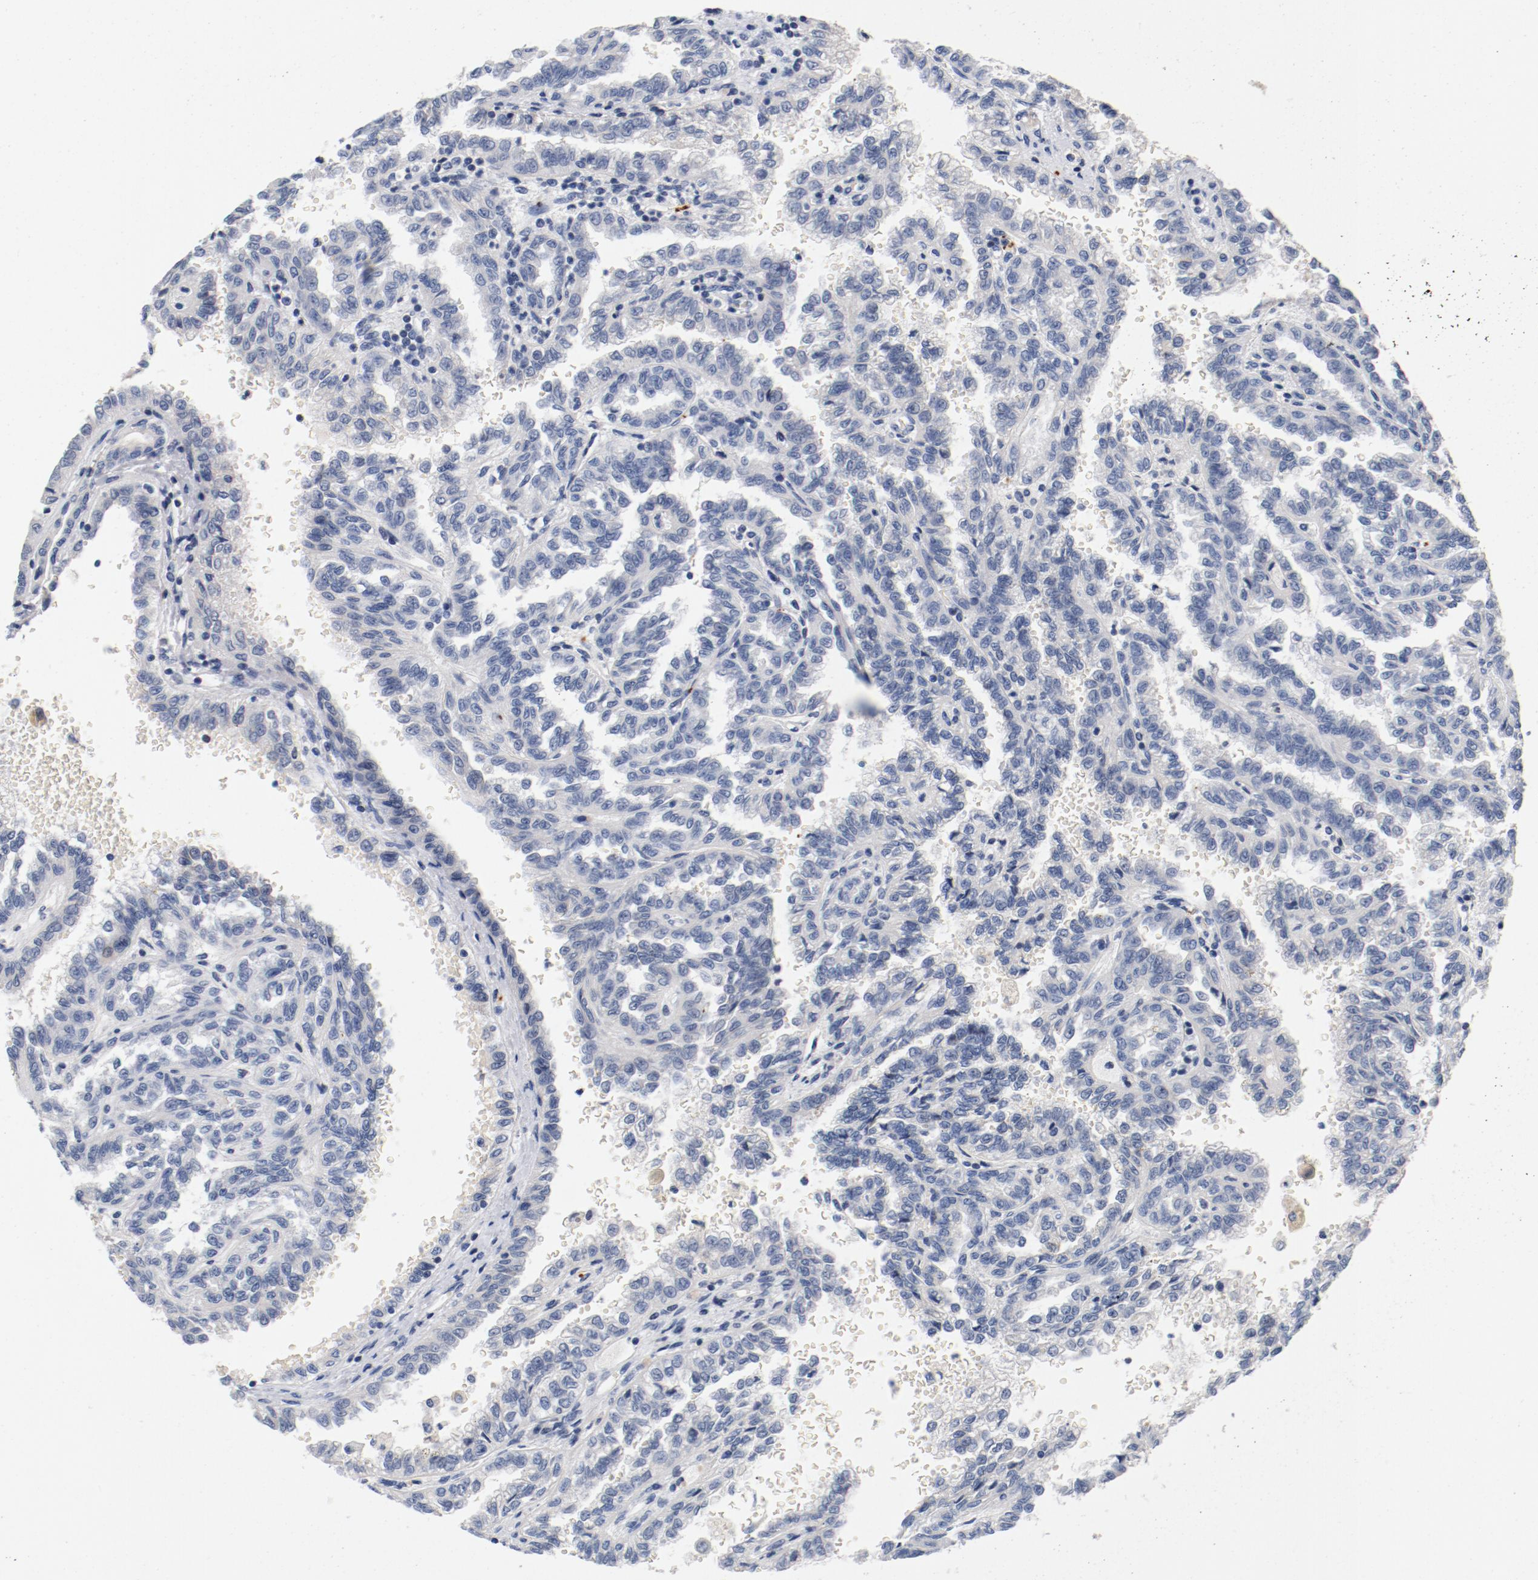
{"staining": {"intensity": "negative", "quantity": "none", "location": "none"}, "tissue": "renal cancer", "cell_type": "Tumor cells", "image_type": "cancer", "snomed": [{"axis": "morphology", "description": "Inflammation, NOS"}, {"axis": "morphology", "description": "Adenocarcinoma, NOS"}, {"axis": "topography", "description": "Kidney"}], "caption": "Renal adenocarcinoma was stained to show a protein in brown. There is no significant expression in tumor cells. The staining was performed using DAB (3,3'-diaminobenzidine) to visualize the protein expression in brown, while the nuclei were stained in blue with hematoxylin (Magnification: 20x).", "gene": "PIM1", "patient": {"sex": "male", "age": 68}}